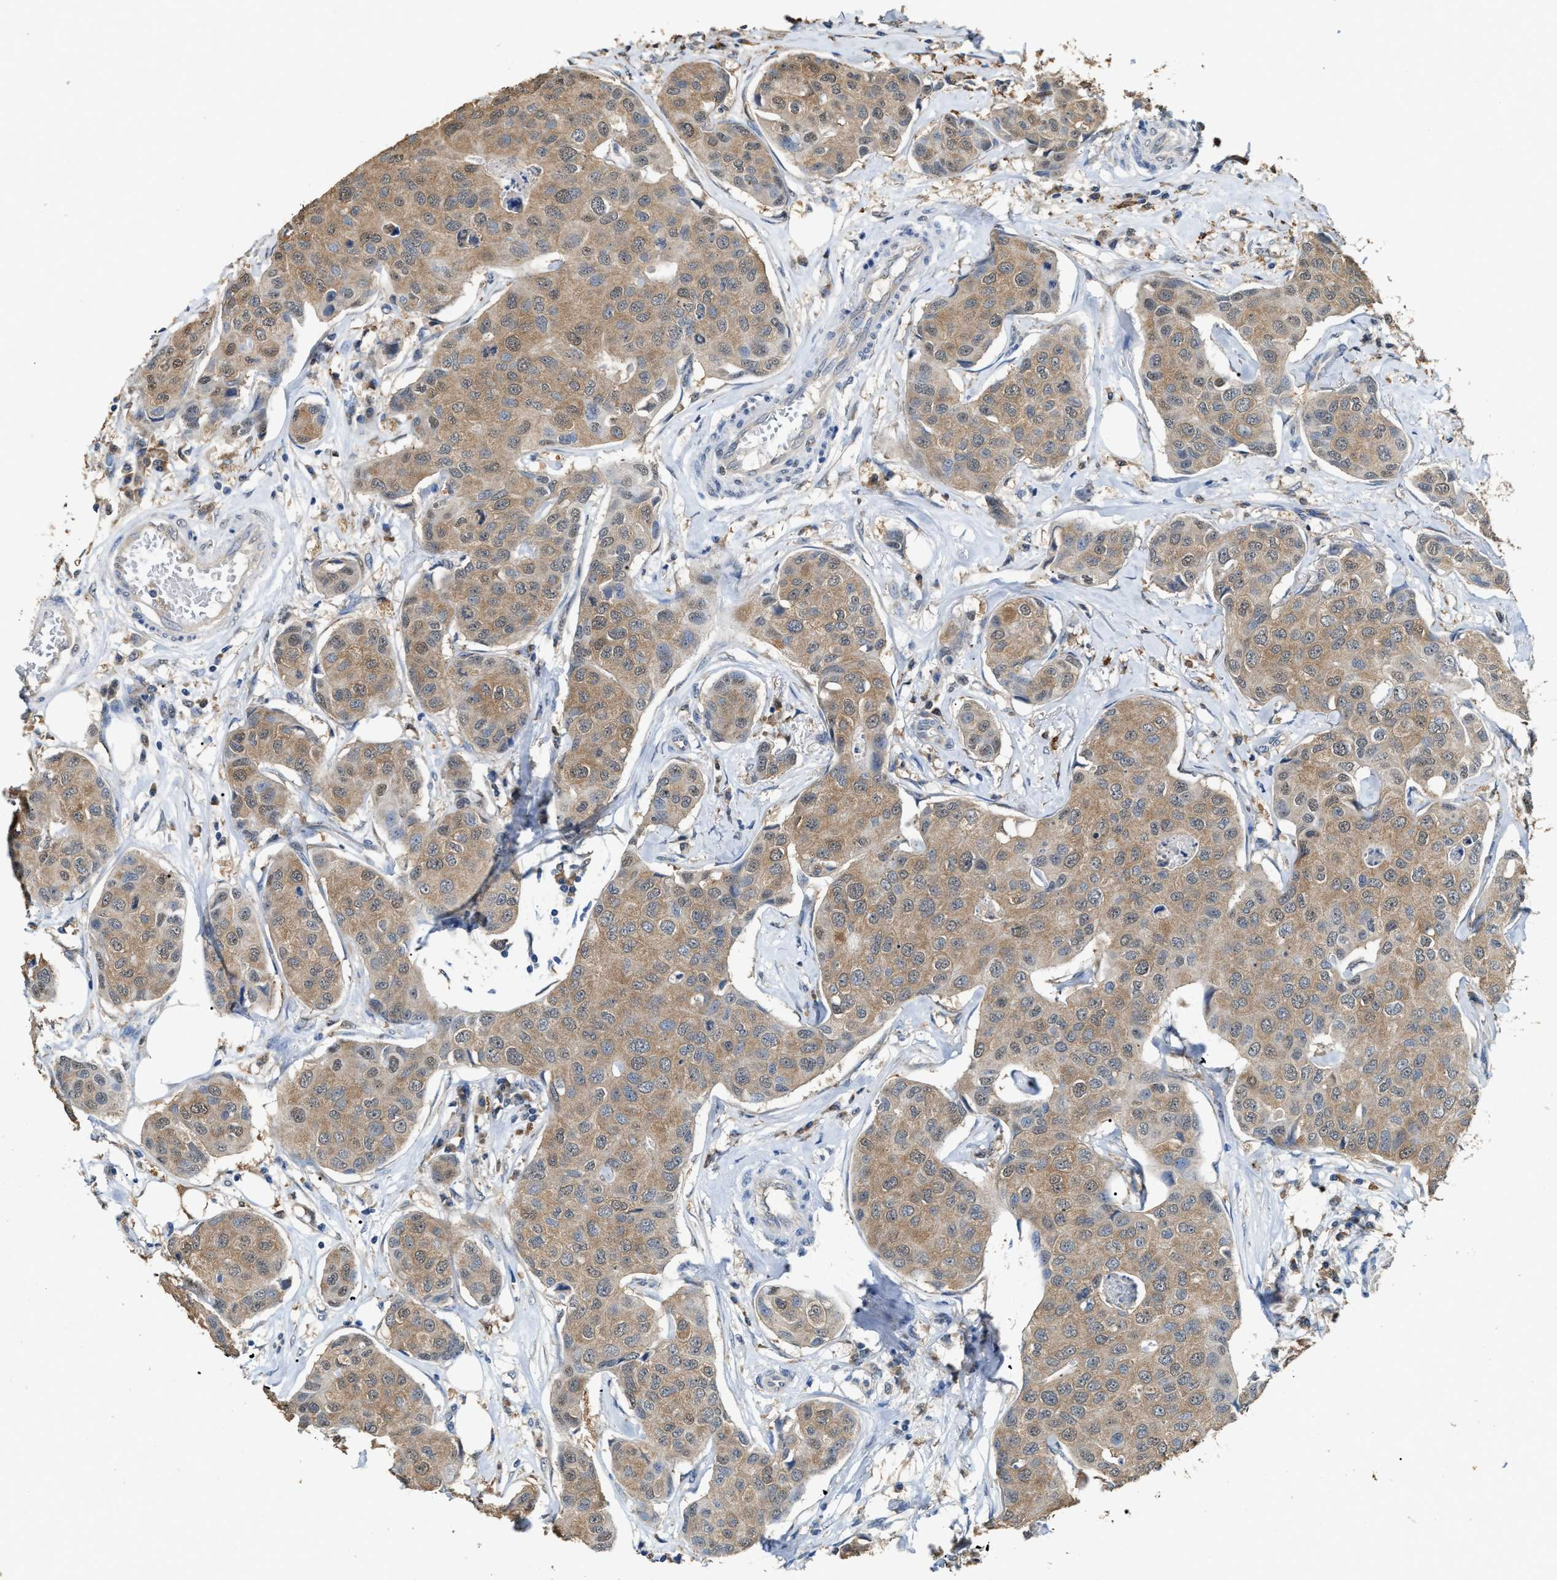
{"staining": {"intensity": "moderate", "quantity": ">75%", "location": "cytoplasmic/membranous"}, "tissue": "breast cancer", "cell_type": "Tumor cells", "image_type": "cancer", "snomed": [{"axis": "morphology", "description": "Duct carcinoma"}, {"axis": "topography", "description": "Breast"}], "caption": "Tumor cells demonstrate medium levels of moderate cytoplasmic/membranous positivity in approximately >75% of cells in invasive ductal carcinoma (breast). Ihc stains the protein of interest in brown and the nuclei are stained blue.", "gene": "GCN1", "patient": {"sex": "female", "age": 80}}